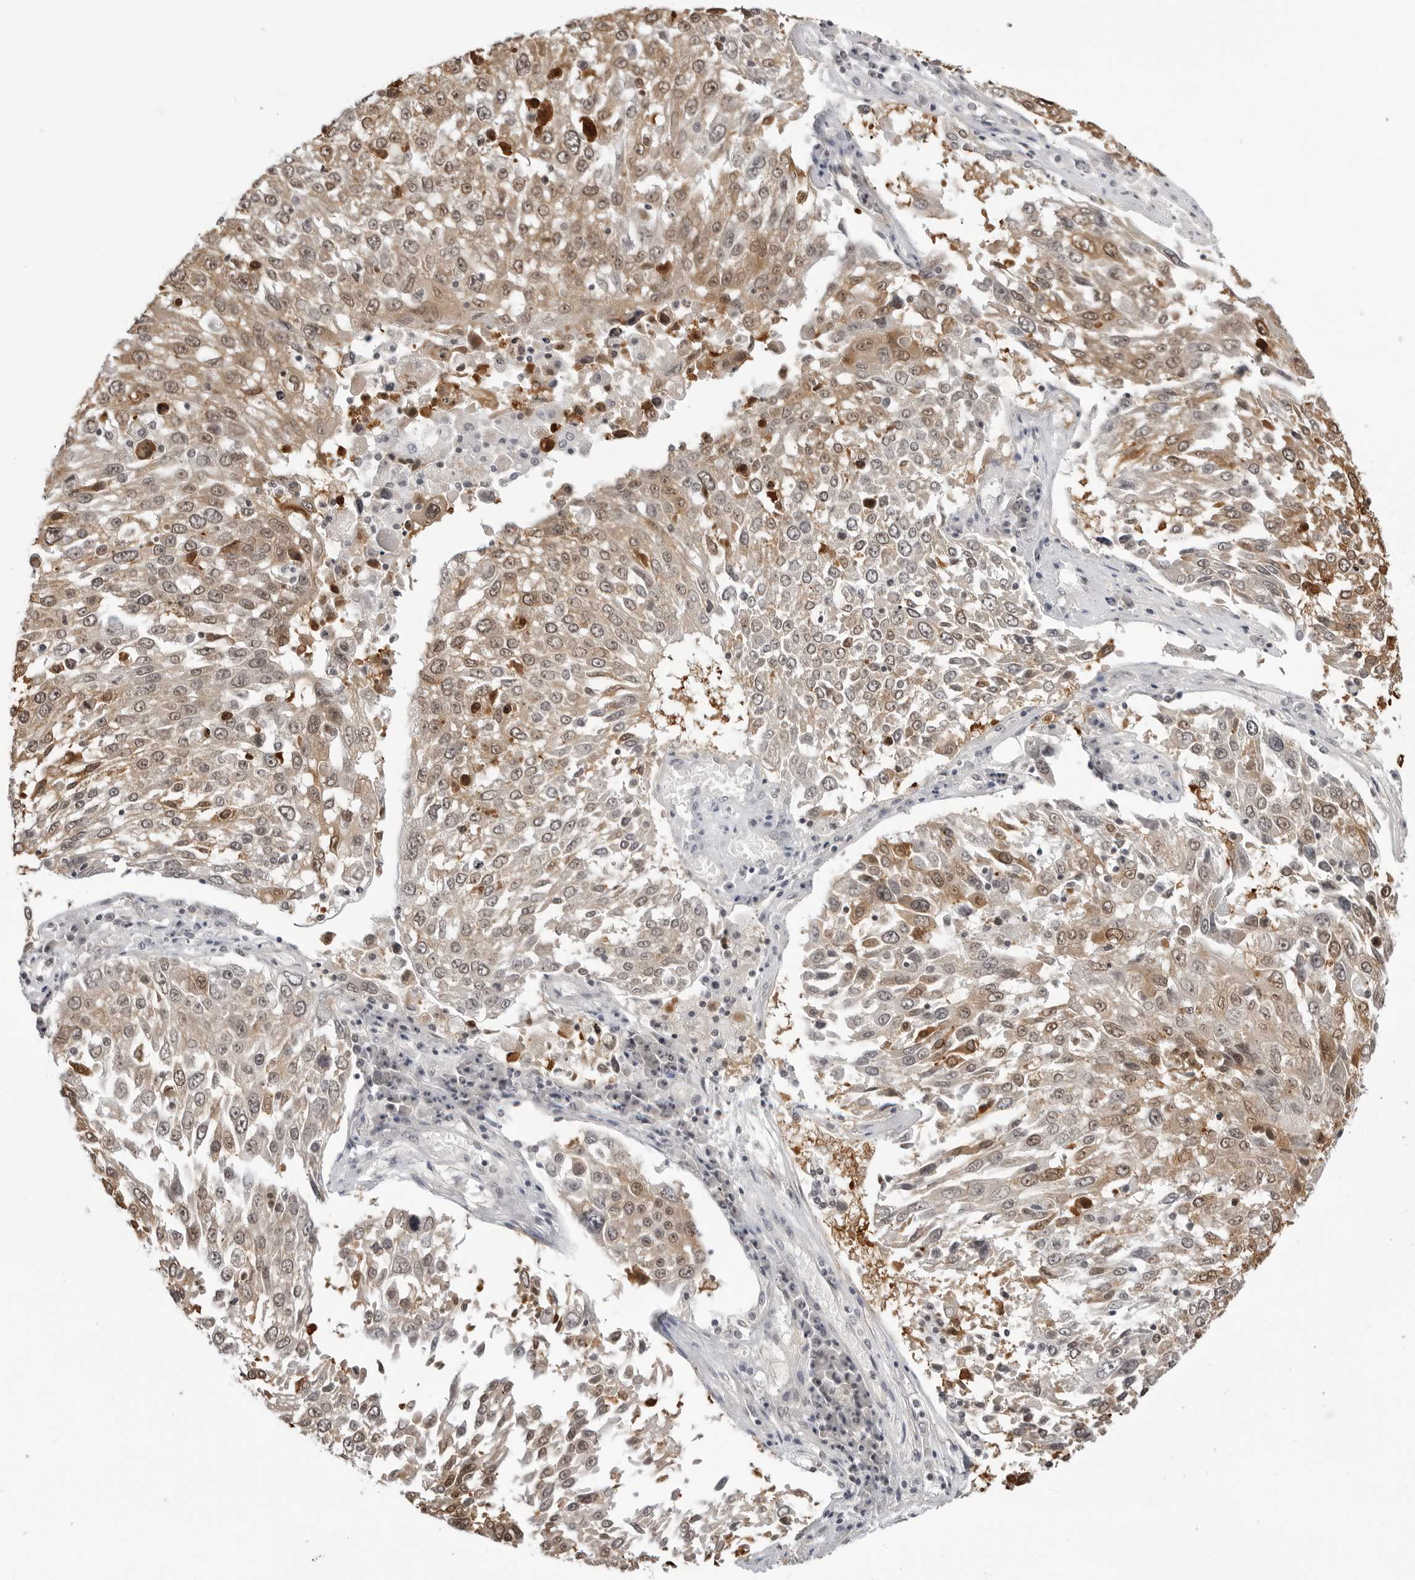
{"staining": {"intensity": "weak", "quantity": ">75%", "location": "cytoplasmic/membranous,nuclear"}, "tissue": "lung cancer", "cell_type": "Tumor cells", "image_type": "cancer", "snomed": [{"axis": "morphology", "description": "Squamous cell carcinoma, NOS"}, {"axis": "topography", "description": "Lung"}], "caption": "Weak cytoplasmic/membranous and nuclear staining for a protein is seen in approximately >75% of tumor cells of lung cancer using immunohistochemistry.", "gene": "YWHAG", "patient": {"sex": "male", "age": 65}}